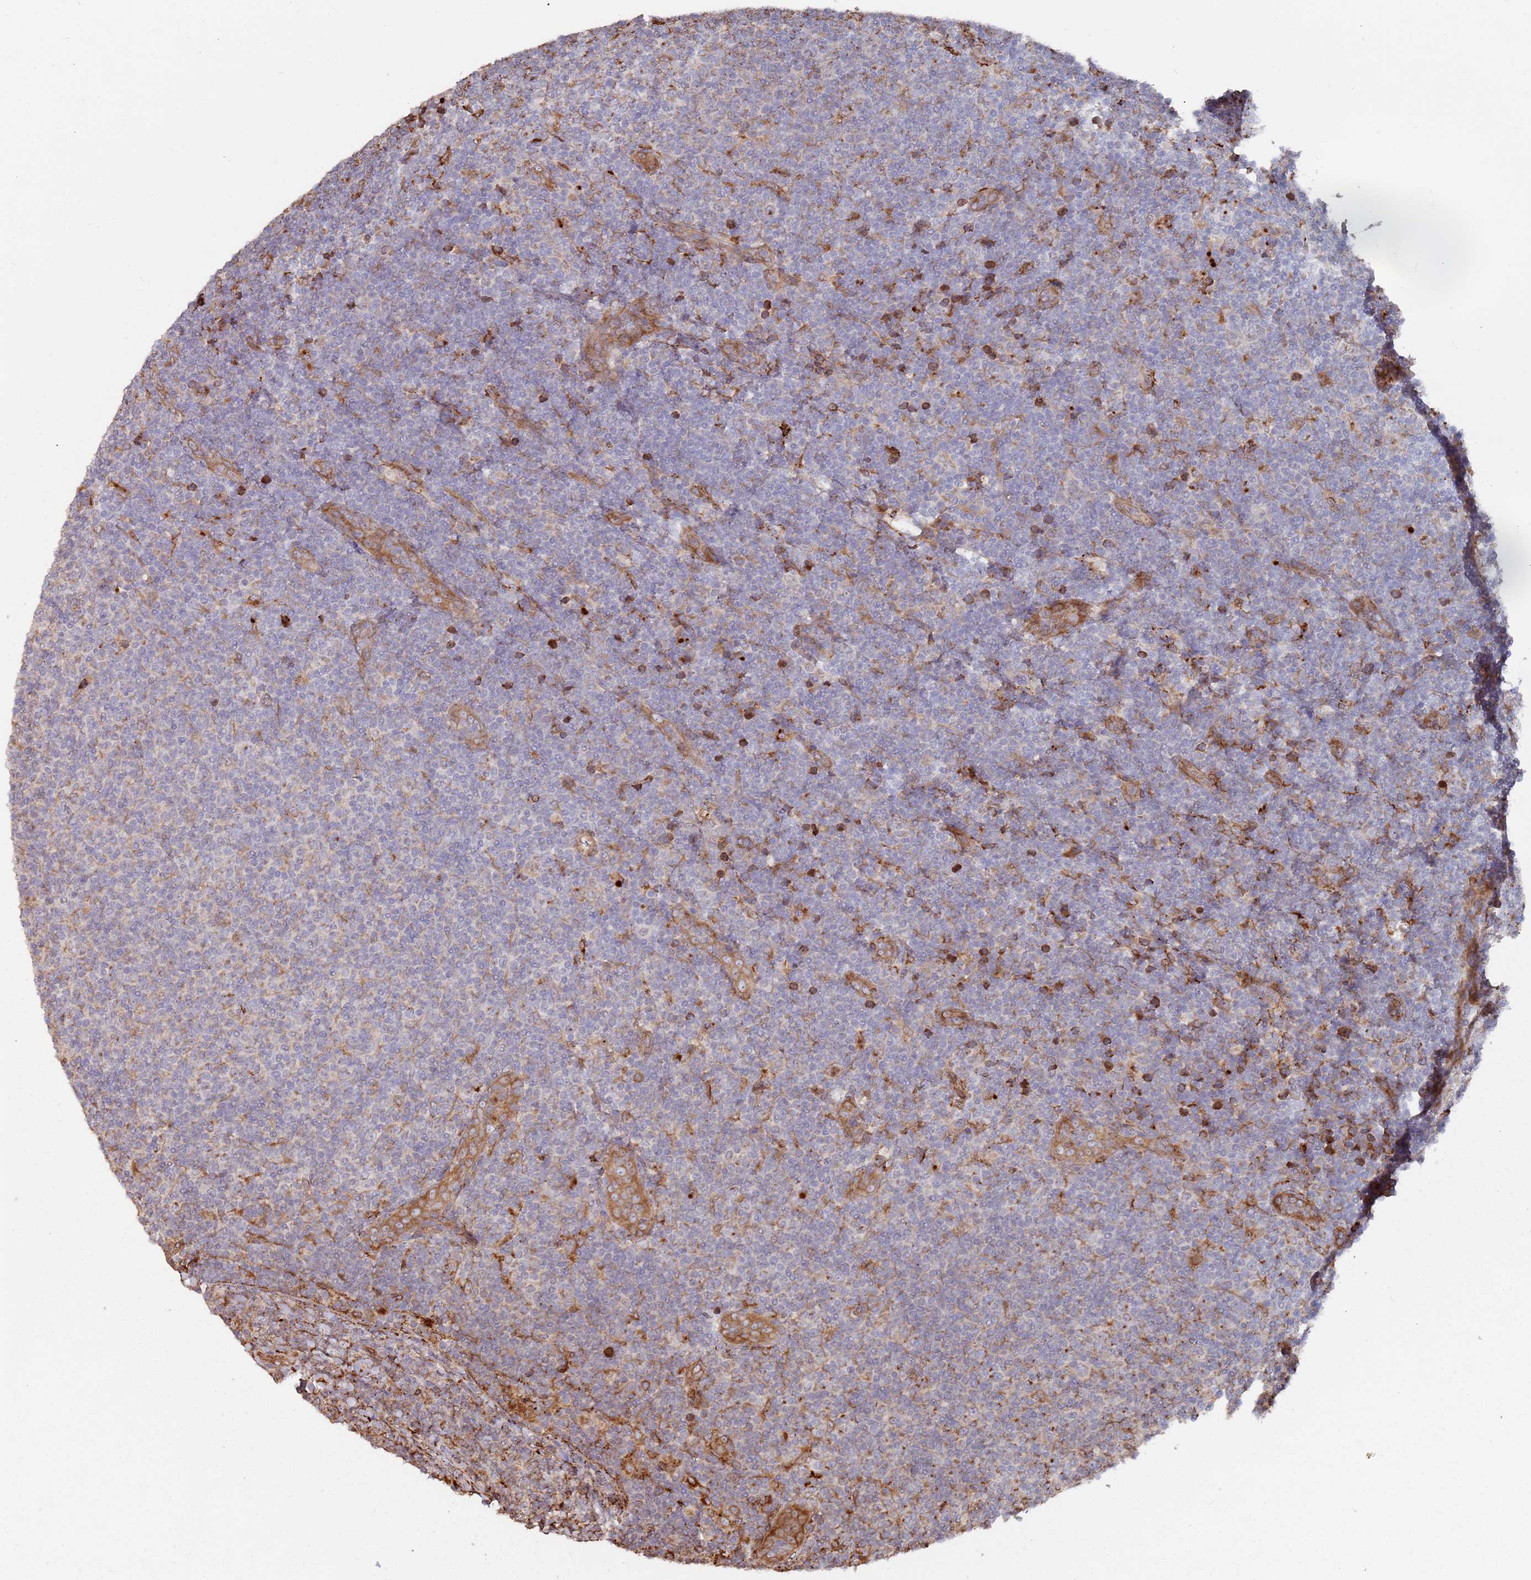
{"staining": {"intensity": "strong", "quantity": "<25%", "location": "cytoplasmic/membranous"}, "tissue": "lymphoma", "cell_type": "Tumor cells", "image_type": "cancer", "snomed": [{"axis": "morphology", "description": "Malignant lymphoma, non-Hodgkin's type, Low grade"}, {"axis": "topography", "description": "Lymph node"}], "caption": "The histopathology image exhibits a brown stain indicating the presence of a protein in the cytoplasmic/membranous of tumor cells in low-grade malignant lymphoma, non-Hodgkin's type. (Brightfield microscopy of DAB IHC at high magnification).", "gene": "LACC1", "patient": {"sex": "male", "age": 66}}